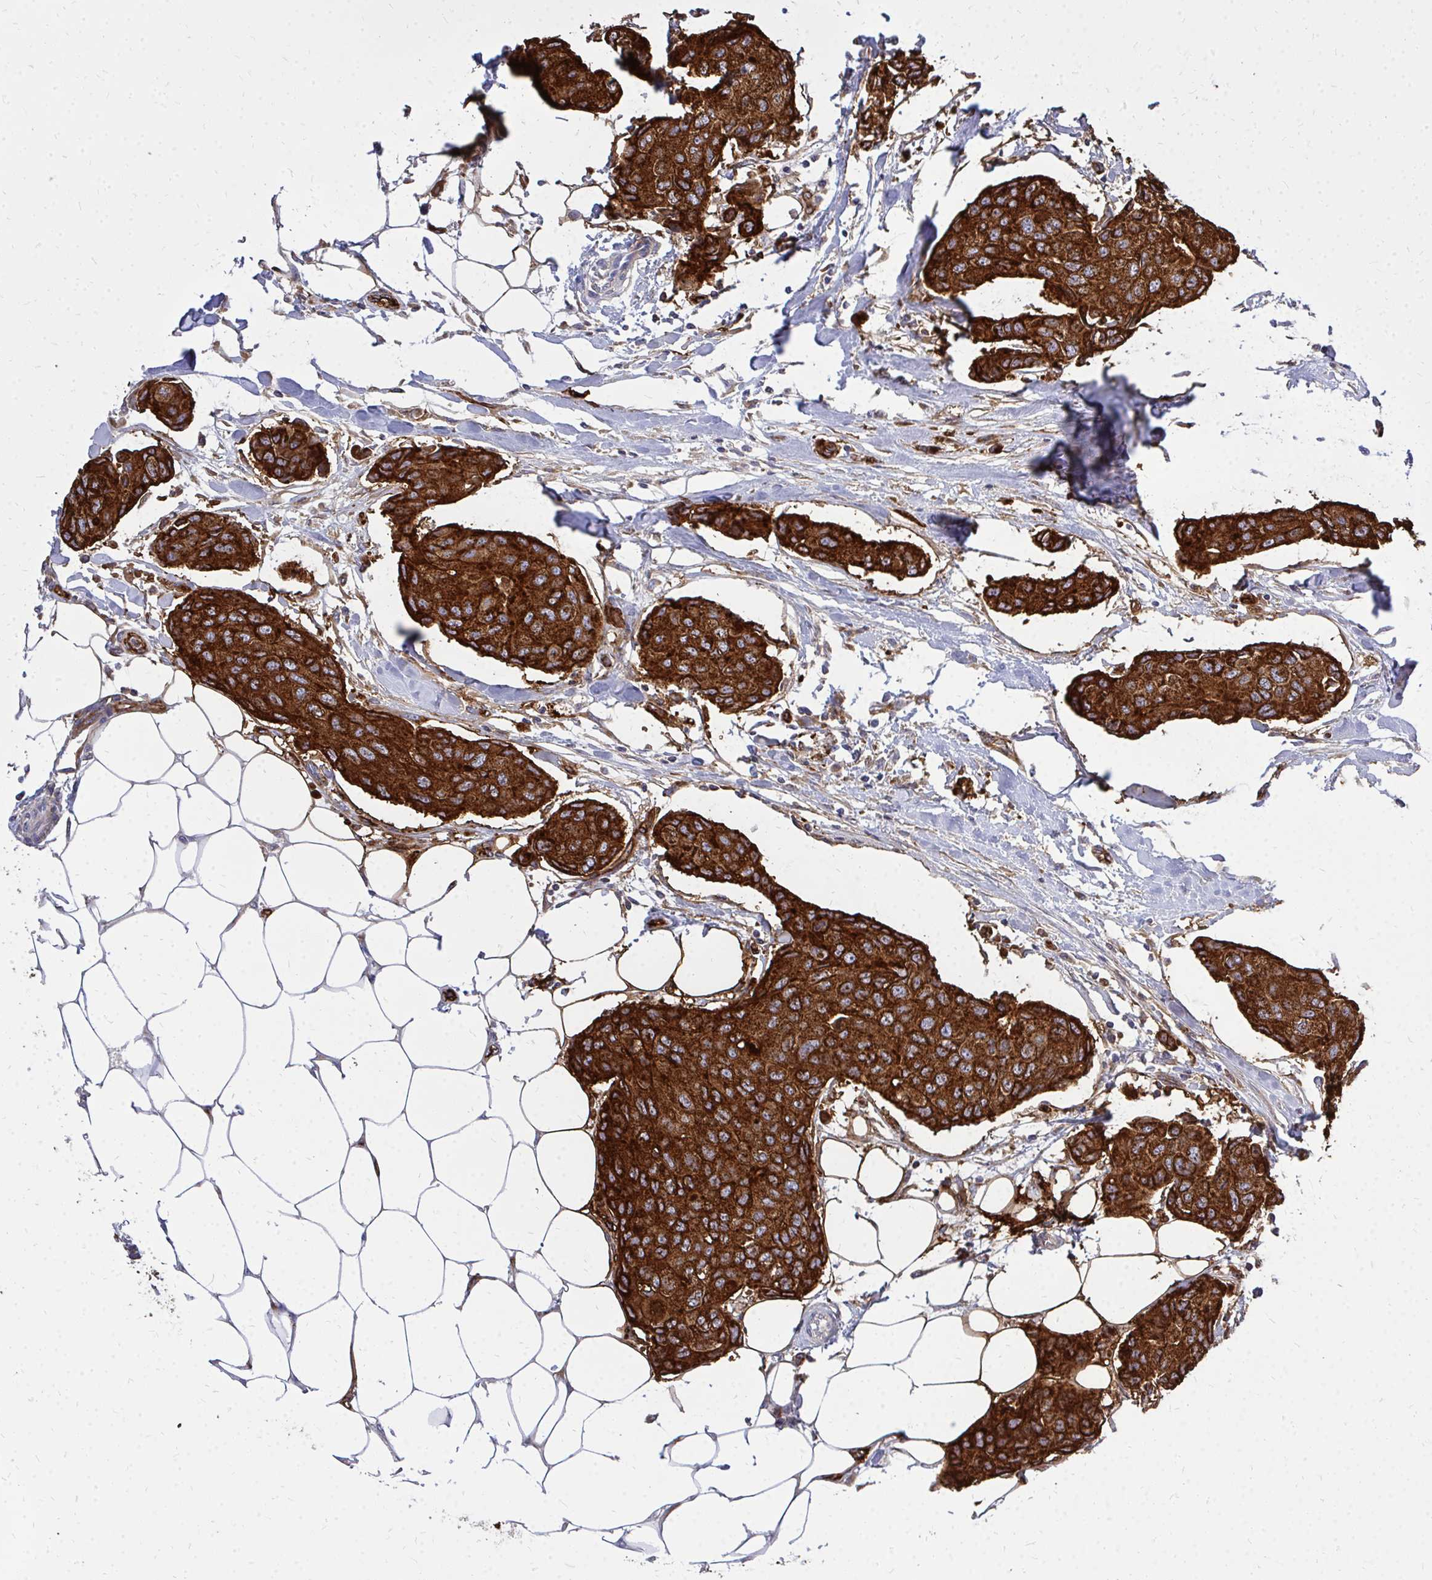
{"staining": {"intensity": "strong", "quantity": ">75%", "location": "cytoplasmic/membranous"}, "tissue": "breast cancer", "cell_type": "Tumor cells", "image_type": "cancer", "snomed": [{"axis": "morphology", "description": "Duct carcinoma"}, {"axis": "topography", "description": "Breast"}, {"axis": "topography", "description": "Lymph node"}], "caption": "Human invasive ductal carcinoma (breast) stained with a brown dye shows strong cytoplasmic/membranous positive positivity in about >75% of tumor cells.", "gene": "MARCKSL1", "patient": {"sex": "female", "age": 80}}